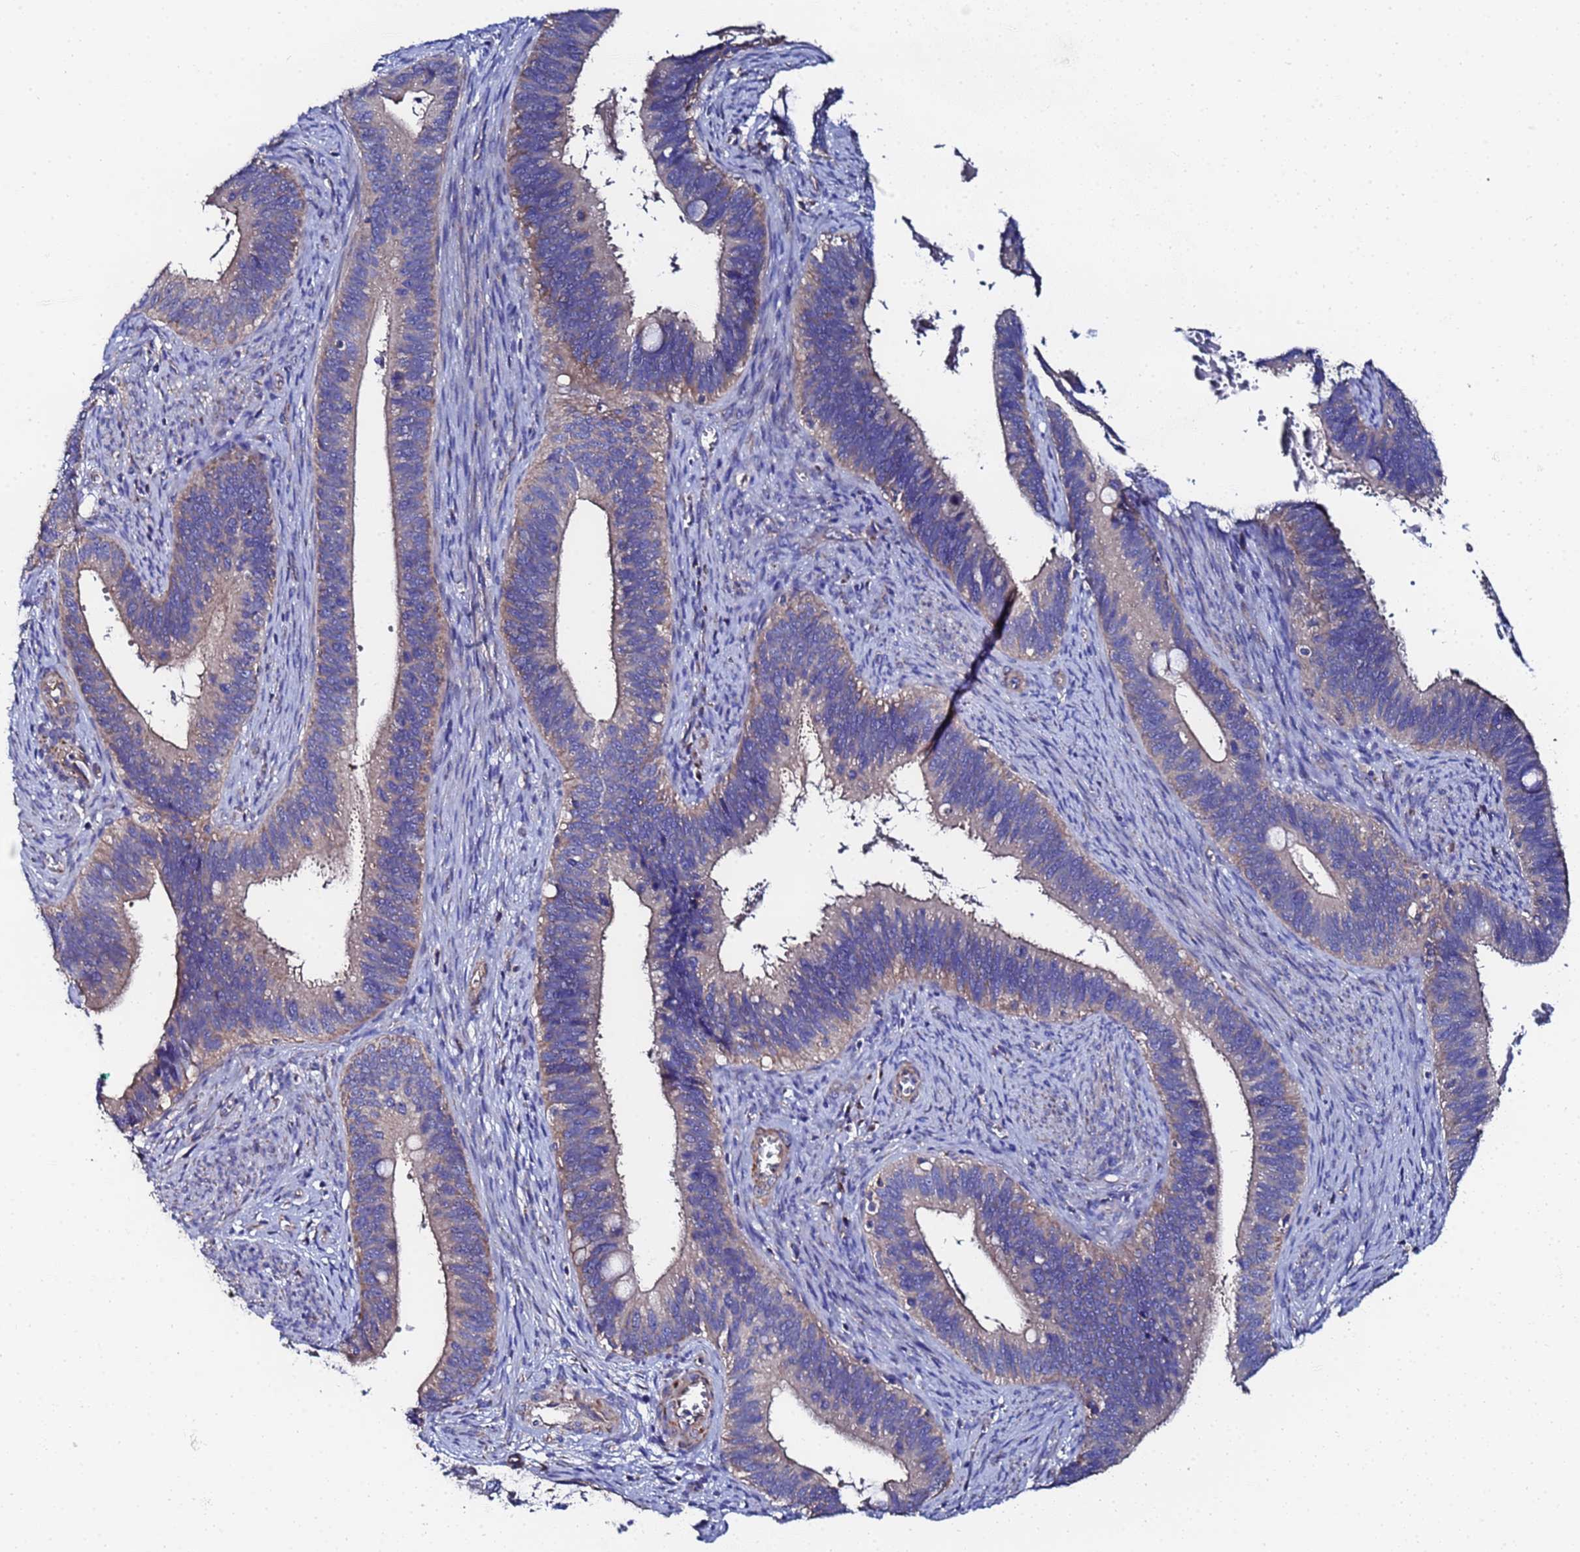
{"staining": {"intensity": "moderate", "quantity": "25%-75%", "location": "cytoplasmic/membranous"}, "tissue": "cervical cancer", "cell_type": "Tumor cells", "image_type": "cancer", "snomed": [{"axis": "morphology", "description": "Adenocarcinoma, NOS"}, {"axis": "topography", "description": "Cervix"}], "caption": "The image exhibits immunohistochemical staining of cervical cancer (adenocarcinoma). There is moderate cytoplasmic/membranous positivity is identified in approximately 25%-75% of tumor cells.", "gene": "FAHD2A", "patient": {"sex": "female", "age": 42}}